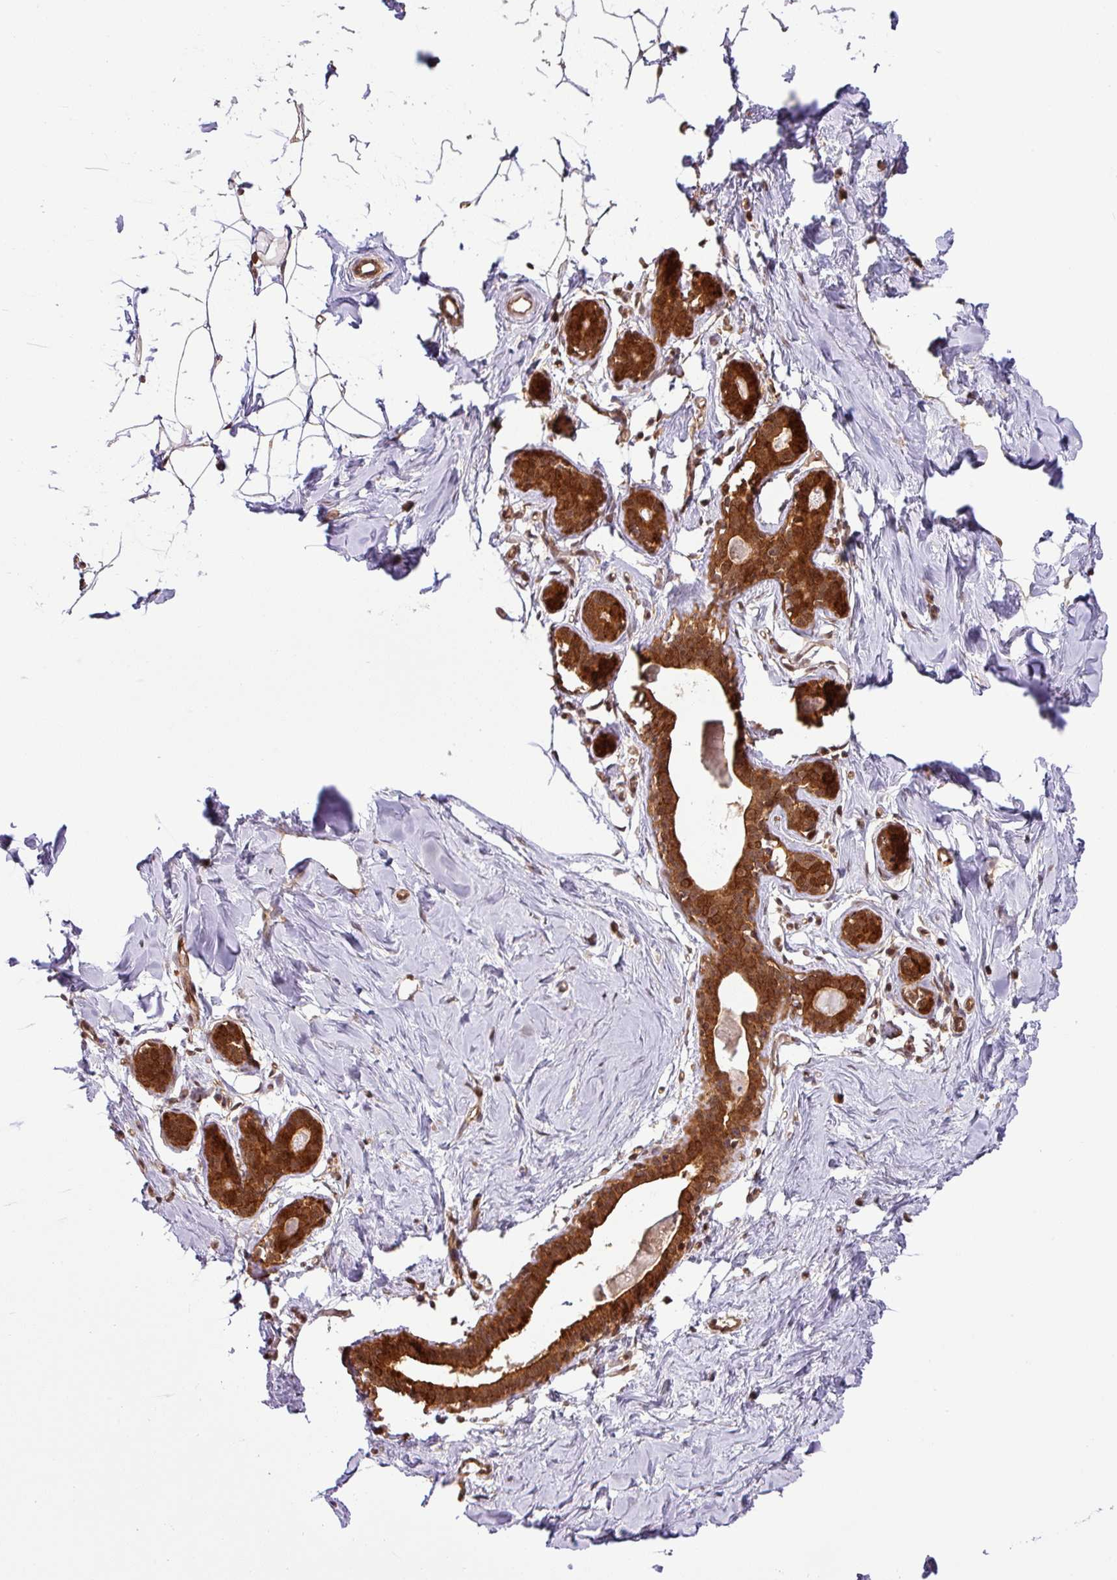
{"staining": {"intensity": "weak", "quantity": "25%-75%", "location": "cytoplasmic/membranous"}, "tissue": "breast", "cell_type": "Adipocytes", "image_type": "normal", "snomed": [{"axis": "morphology", "description": "Normal tissue, NOS"}, {"axis": "topography", "description": "Breast"}], "caption": "A photomicrograph of human breast stained for a protein demonstrates weak cytoplasmic/membranous brown staining in adipocytes.", "gene": "SHB", "patient": {"sex": "female", "age": 23}}